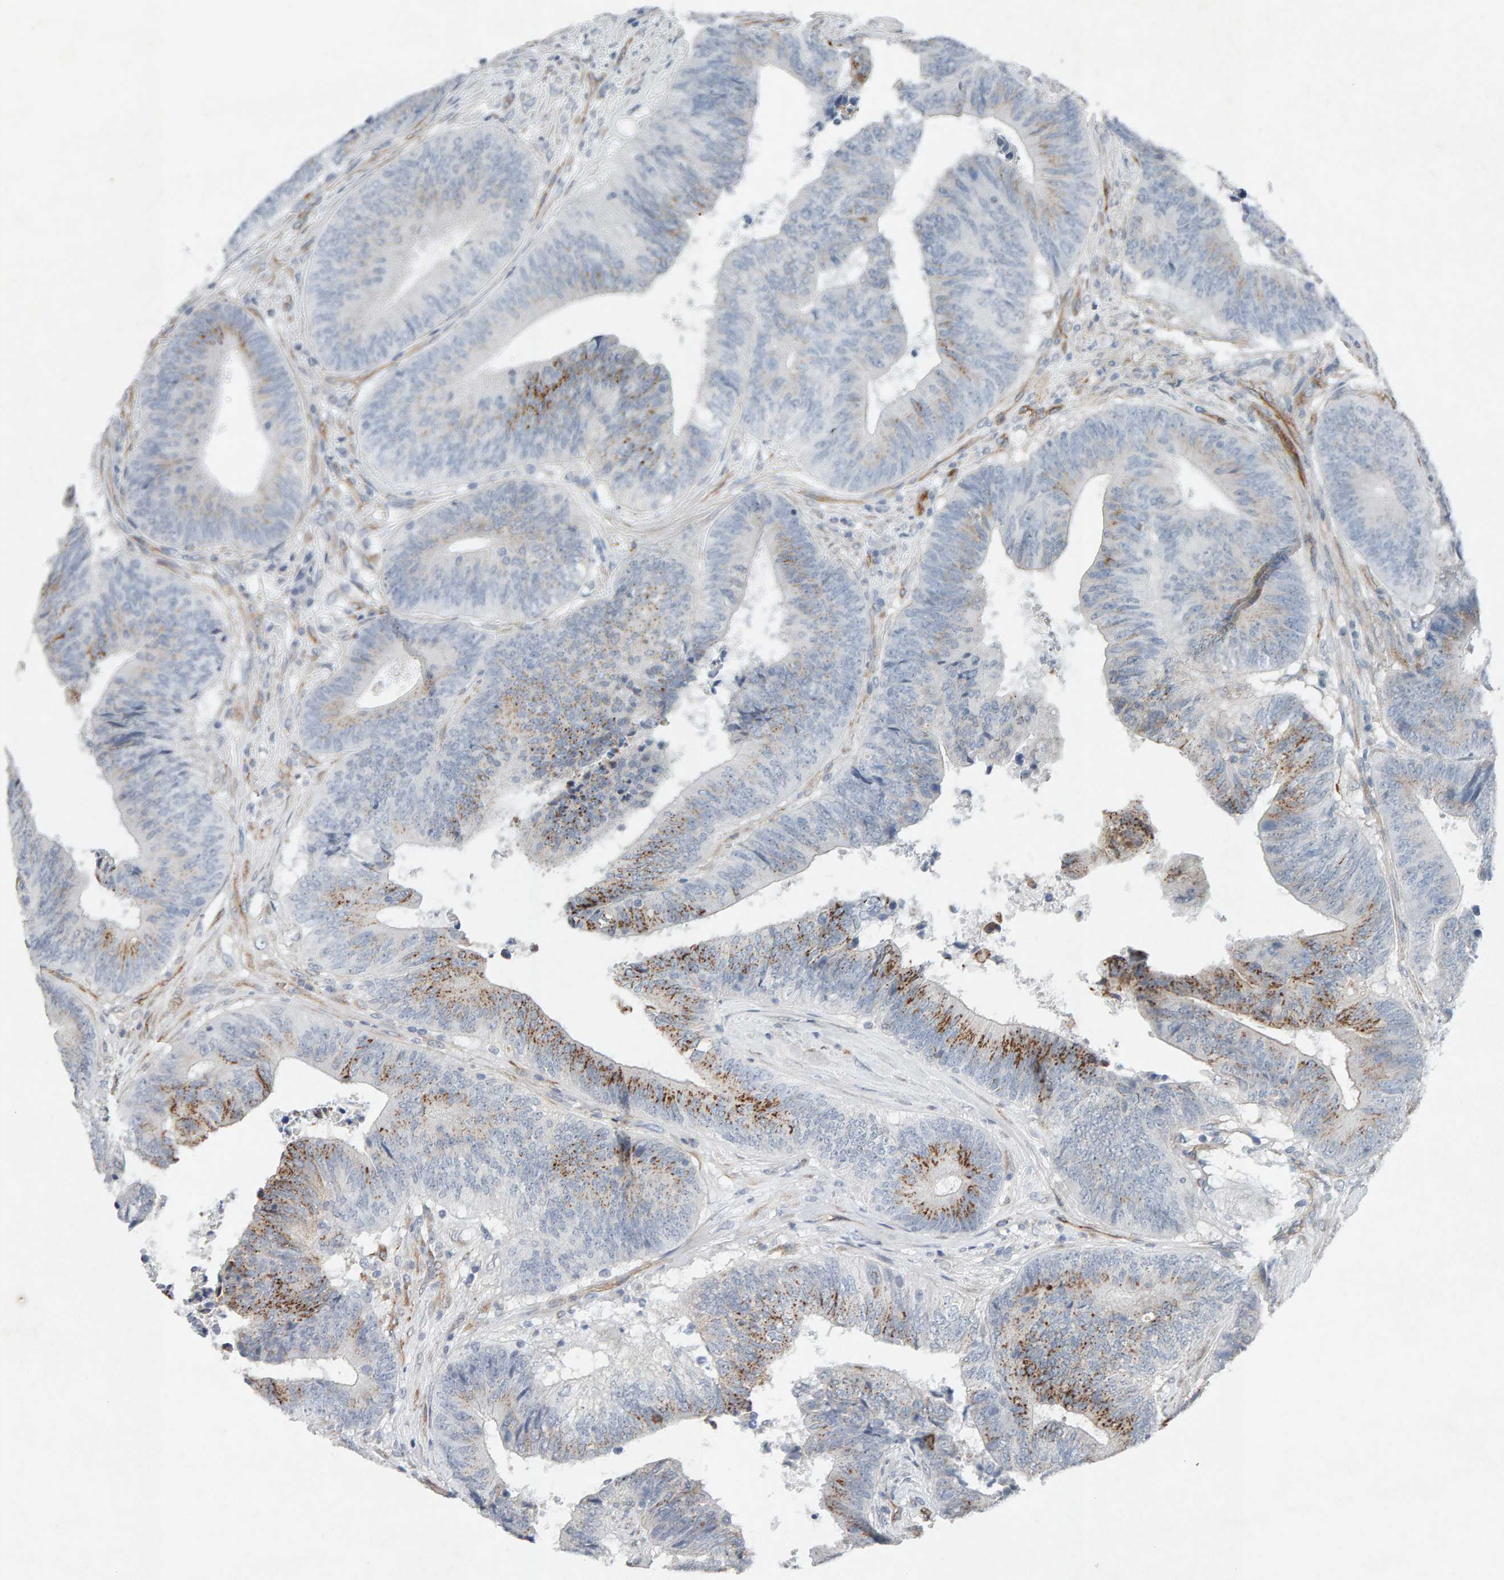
{"staining": {"intensity": "moderate", "quantity": "25%-75%", "location": "cytoplasmic/membranous"}, "tissue": "colorectal cancer", "cell_type": "Tumor cells", "image_type": "cancer", "snomed": [{"axis": "morphology", "description": "Adenocarcinoma, NOS"}, {"axis": "topography", "description": "Rectum"}], "caption": "DAB immunohistochemical staining of colorectal cancer (adenocarcinoma) exhibits moderate cytoplasmic/membranous protein staining in about 25%-75% of tumor cells.", "gene": "PTPRM", "patient": {"sex": "male", "age": 72}}